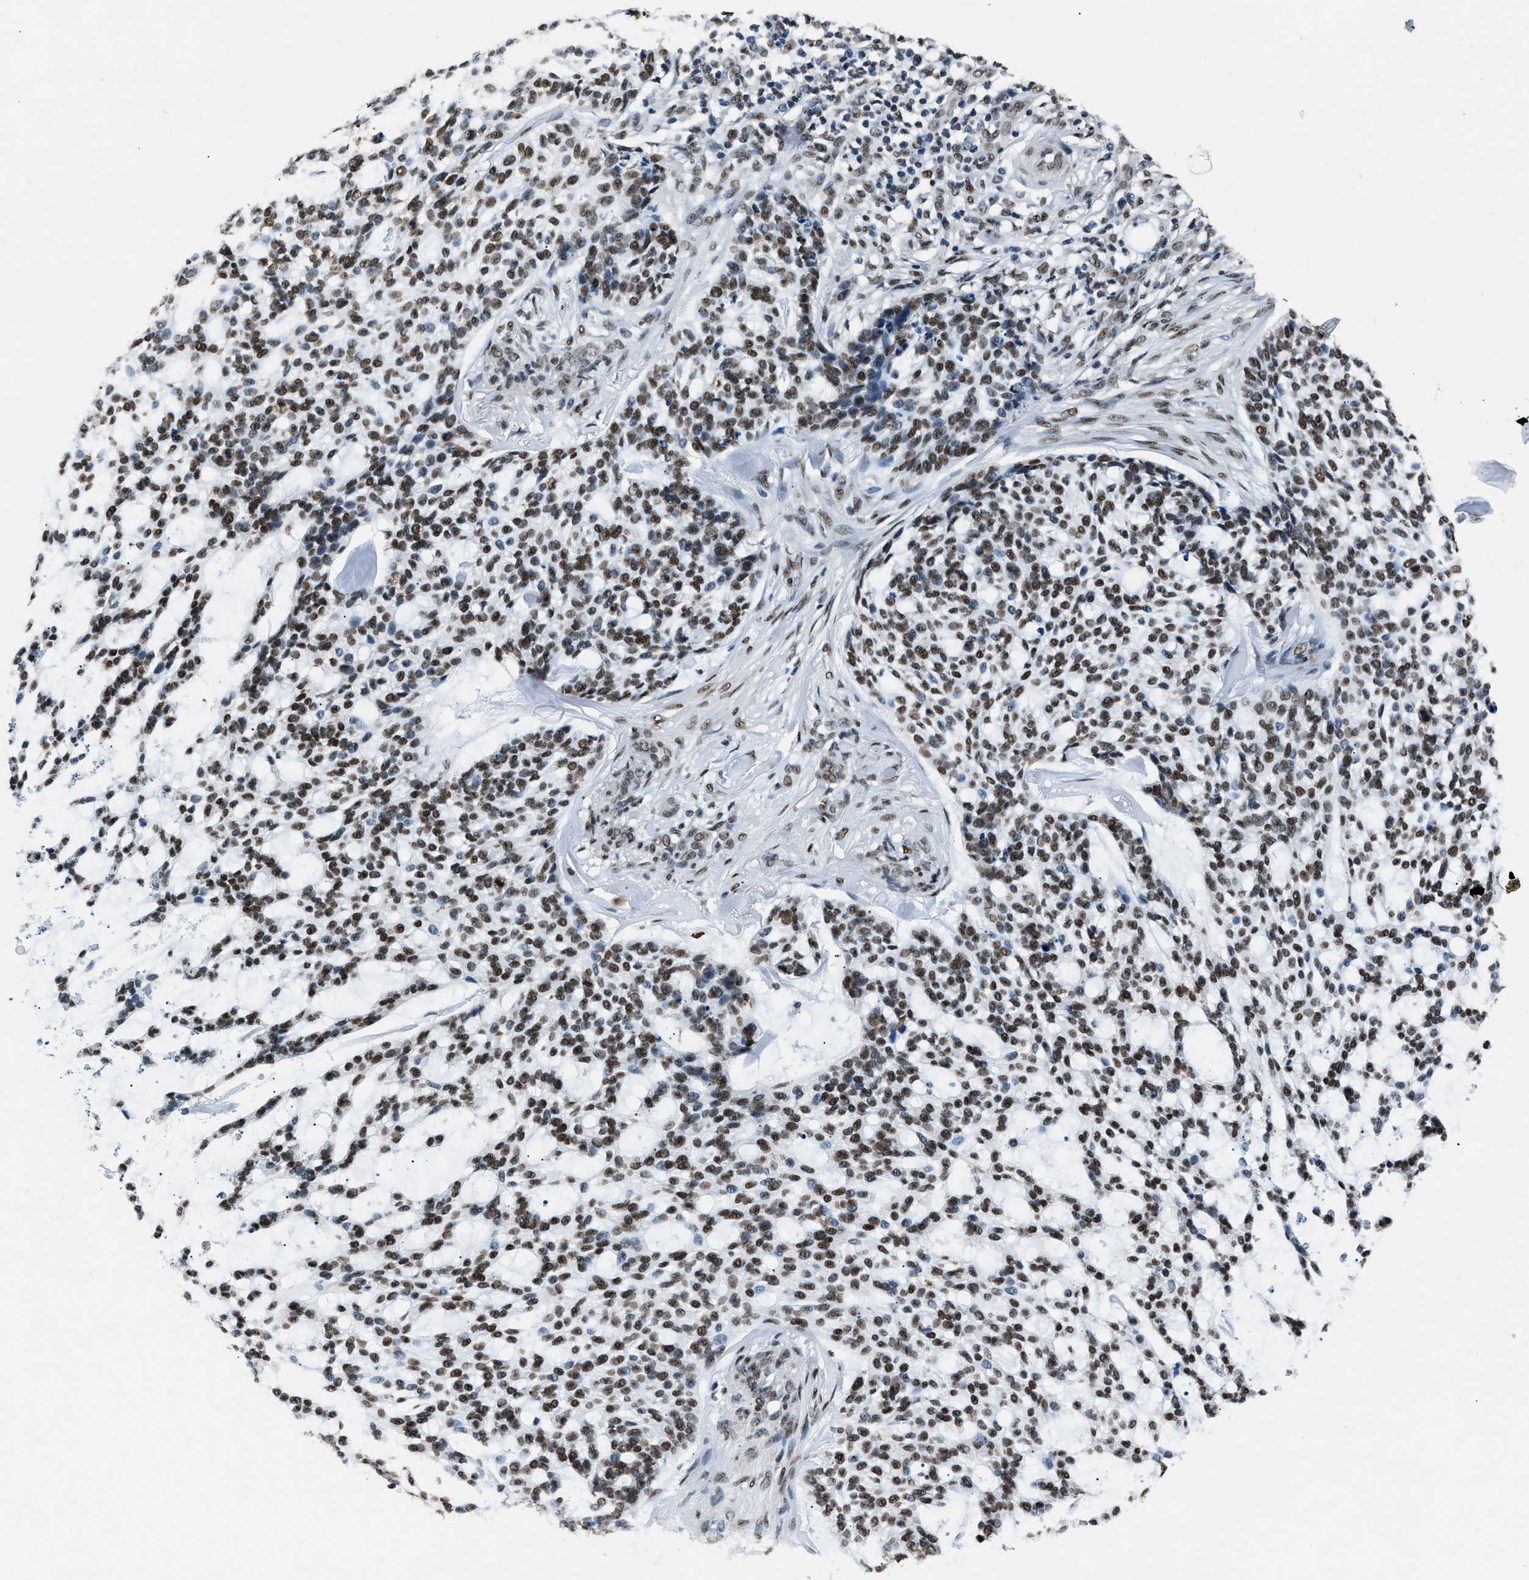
{"staining": {"intensity": "moderate", "quantity": ">75%", "location": "nuclear"}, "tissue": "skin cancer", "cell_type": "Tumor cells", "image_type": "cancer", "snomed": [{"axis": "morphology", "description": "Basal cell carcinoma"}, {"axis": "topography", "description": "Skin"}], "caption": "A high-resolution photomicrograph shows IHC staining of skin cancer (basal cell carcinoma), which reveals moderate nuclear positivity in approximately >75% of tumor cells.", "gene": "SAFB", "patient": {"sex": "female", "age": 64}}